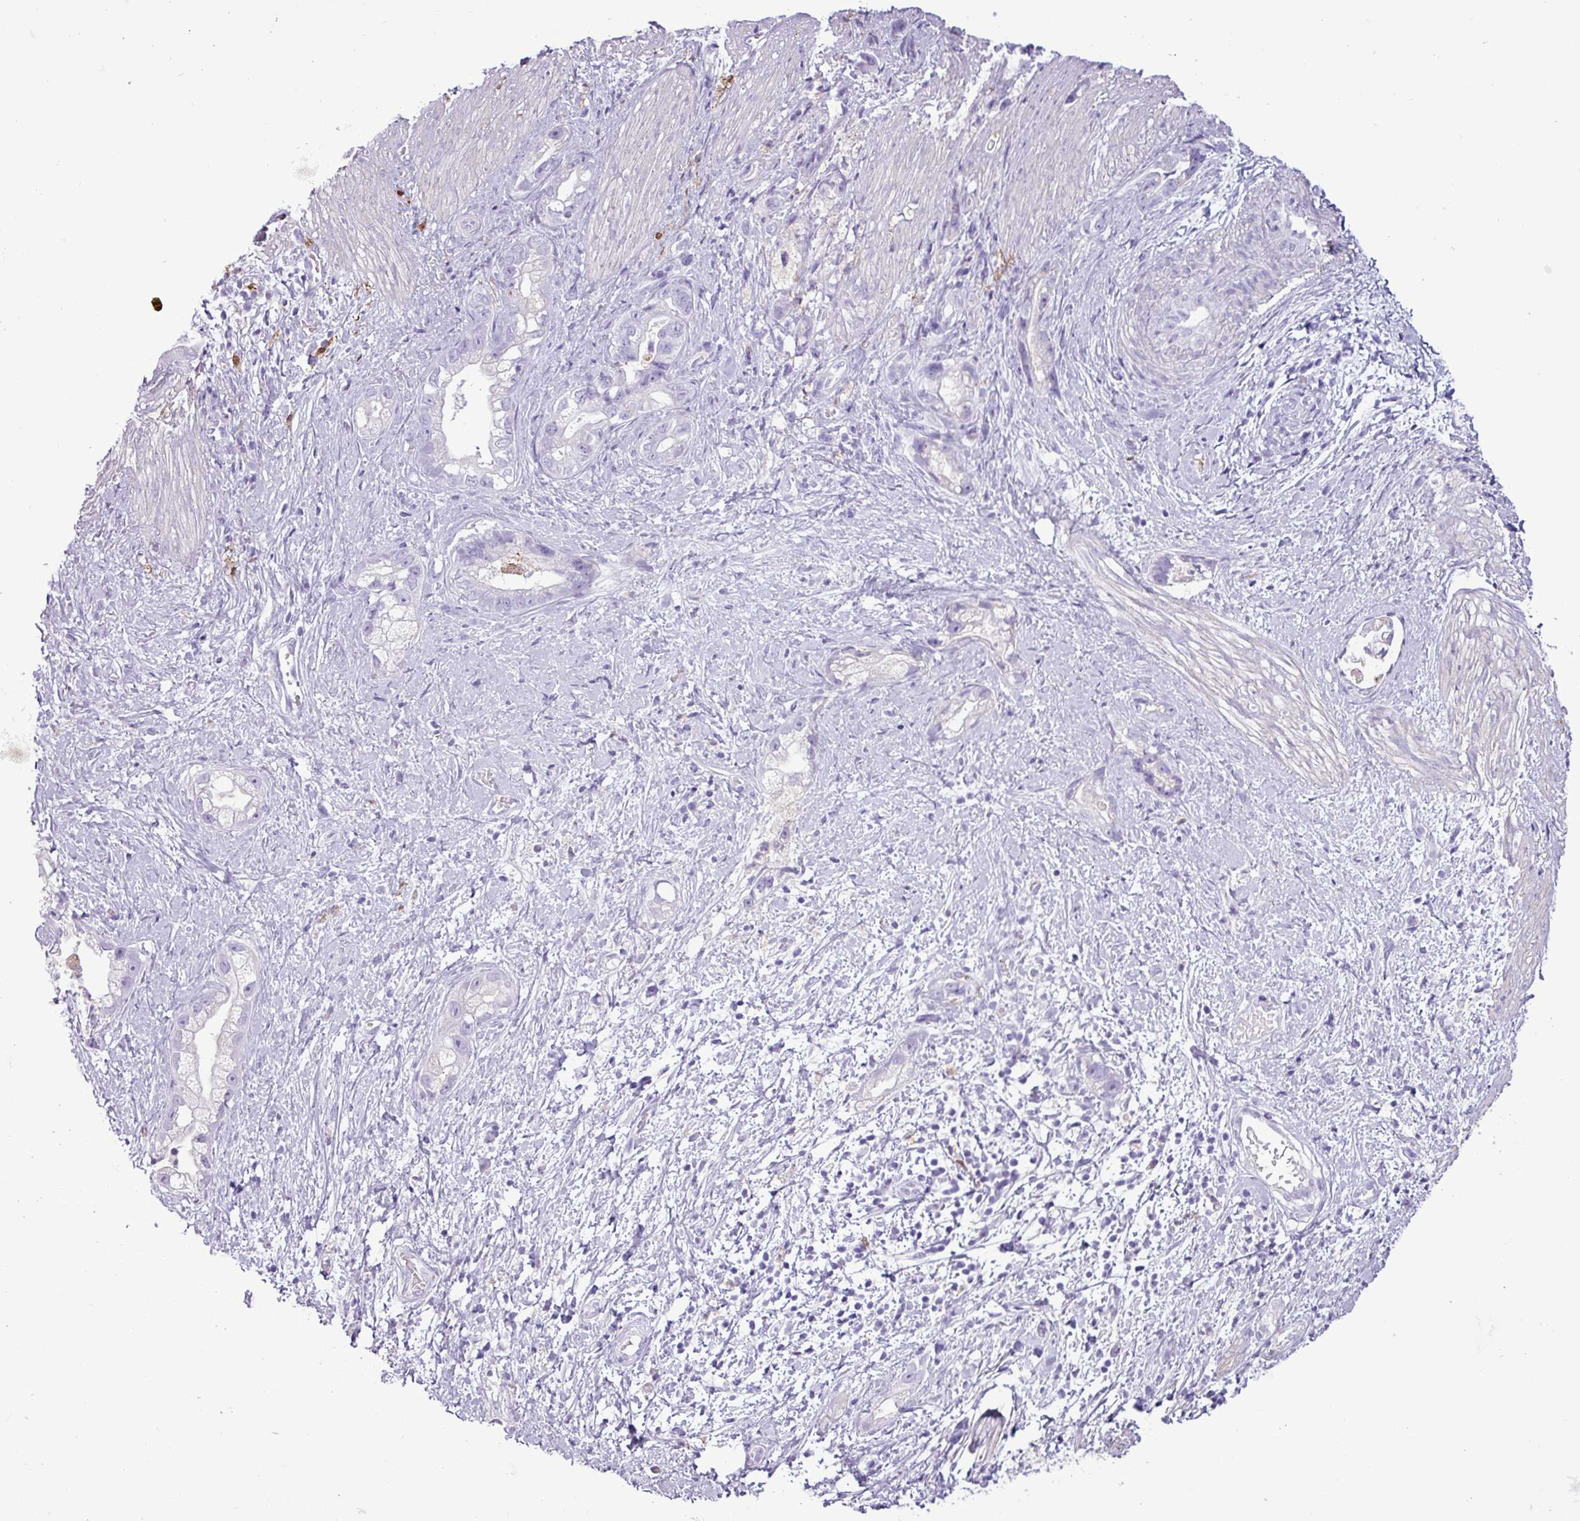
{"staining": {"intensity": "negative", "quantity": "none", "location": "none"}, "tissue": "stomach cancer", "cell_type": "Tumor cells", "image_type": "cancer", "snomed": [{"axis": "morphology", "description": "Adenocarcinoma, NOS"}, {"axis": "topography", "description": "Stomach"}], "caption": "An image of stomach cancer stained for a protein demonstrates no brown staining in tumor cells.", "gene": "TMEM200C", "patient": {"sex": "male", "age": 55}}